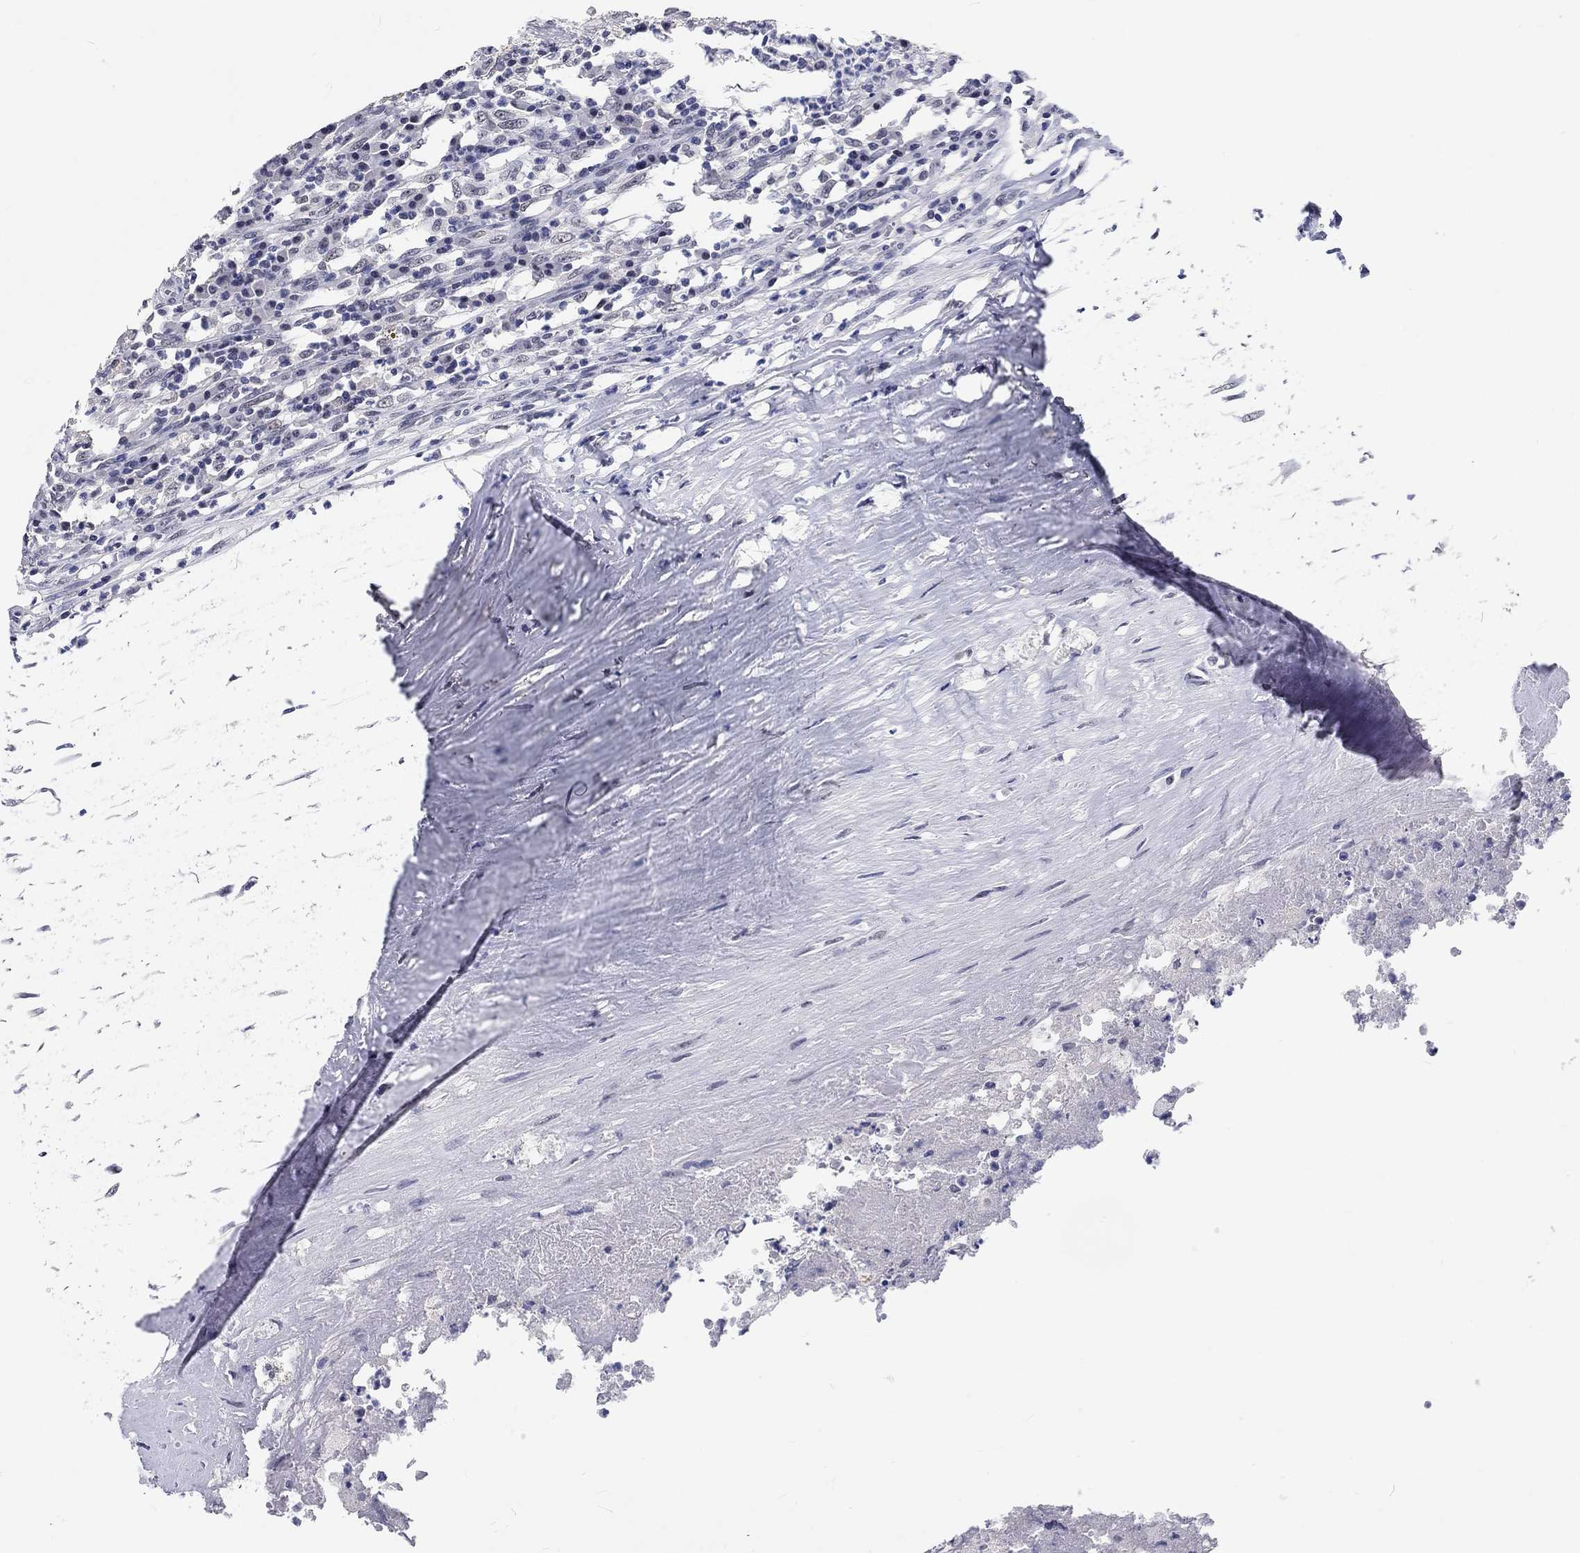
{"staining": {"intensity": "negative", "quantity": "none", "location": "none"}, "tissue": "testis cancer", "cell_type": "Tumor cells", "image_type": "cancer", "snomed": [{"axis": "morphology", "description": "Necrosis, NOS"}, {"axis": "morphology", "description": "Carcinoma, Embryonal, NOS"}, {"axis": "topography", "description": "Testis"}], "caption": "Testis embryonal carcinoma stained for a protein using IHC displays no positivity tumor cells.", "gene": "GRIN1", "patient": {"sex": "male", "age": 19}}